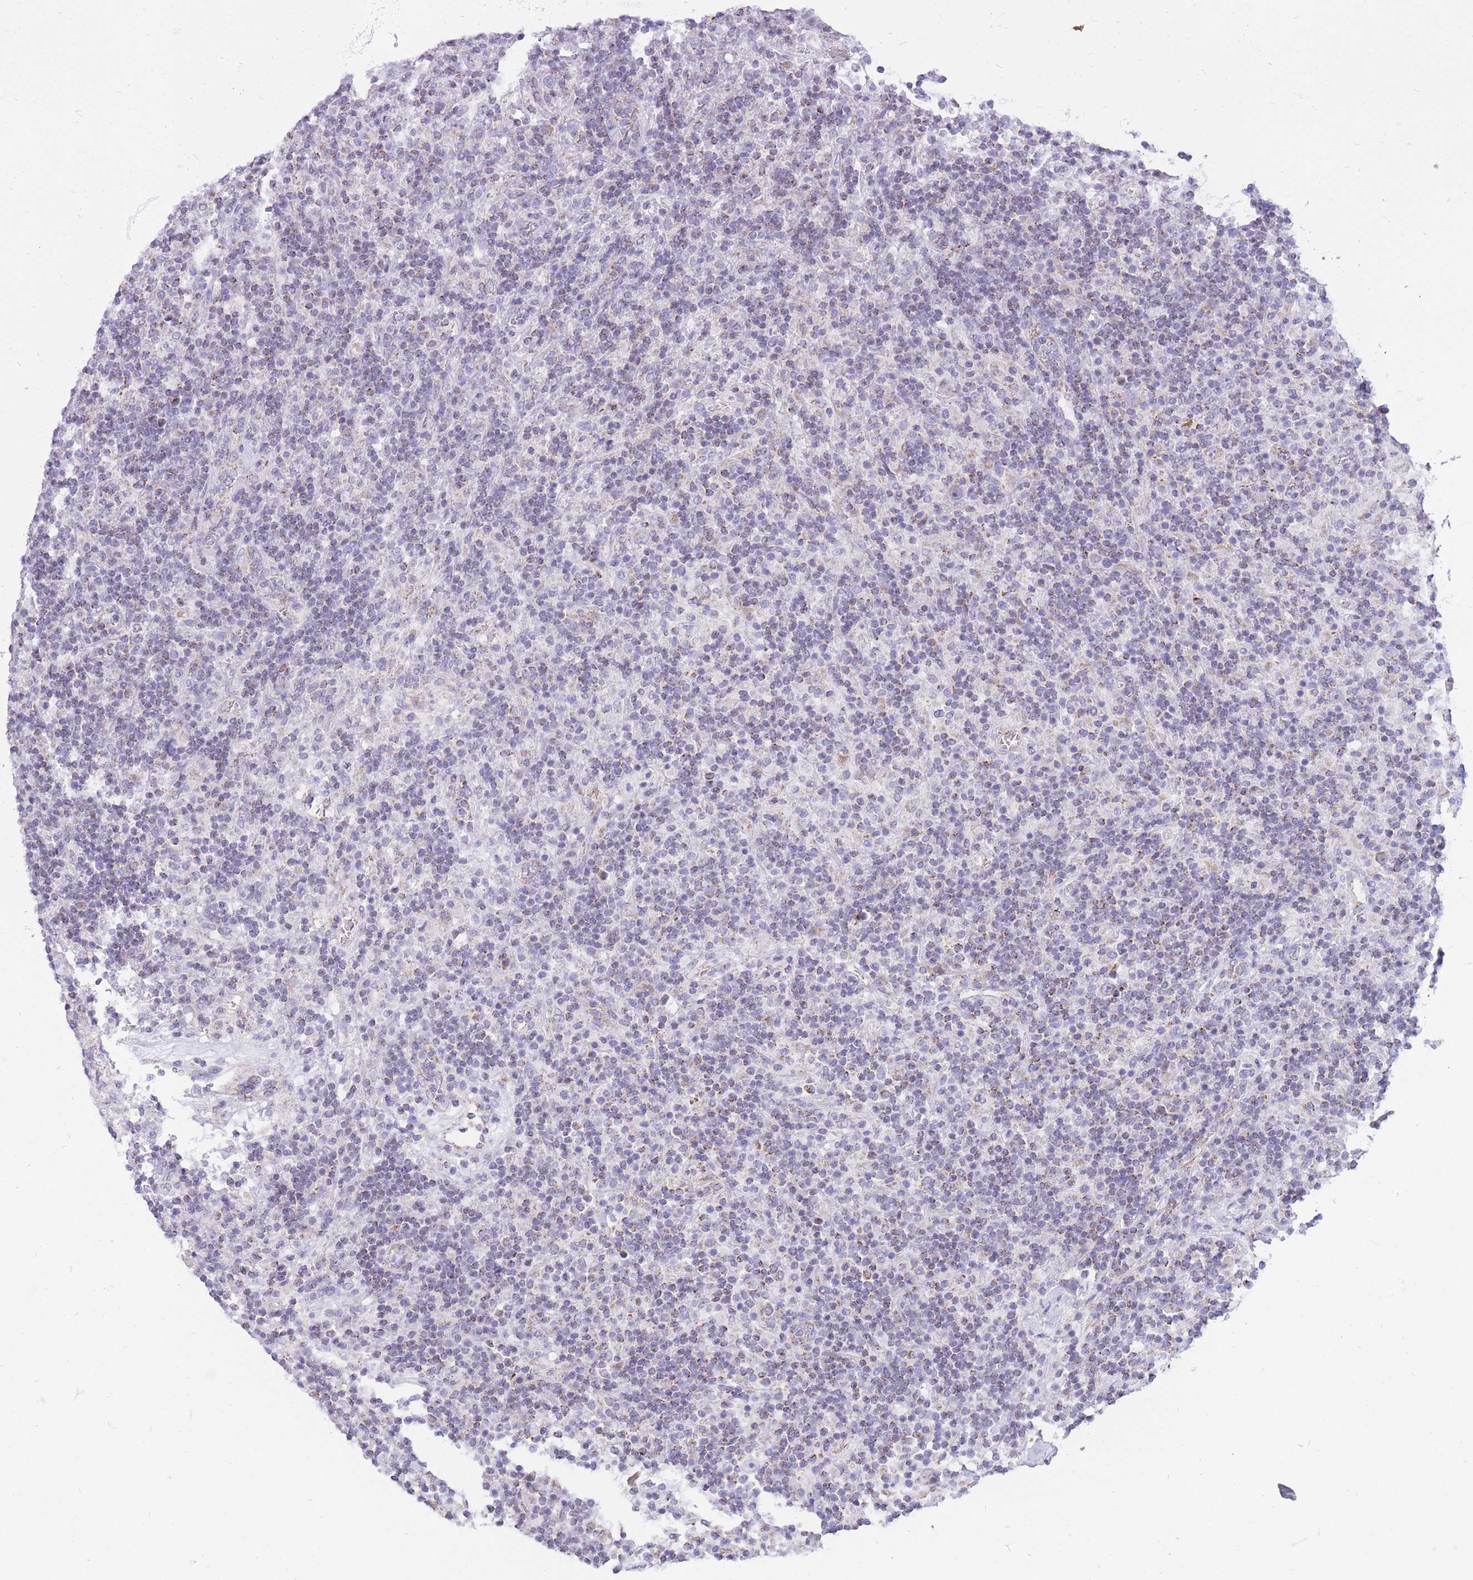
{"staining": {"intensity": "weak", "quantity": "<25%", "location": "cytoplasmic/membranous"}, "tissue": "lymphoma", "cell_type": "Tumor cells", "image_type": "cancer", "snomed": [{"axis": "morphology", "description": "Hodgkin's disease, NOS"}, {"axis": "topography", "description": "Lymph node"}], "caption": "The immunohistochemistry (IHC) image has no significant positivity in tumor cells of Hodgkin's disease tissue. (DAB (3,3'-diaminobenzidine) immunohistochemistry visualized using brightfield microscopy, high magnification).", "gene": "PCSK1", "patient": {"sex": "male", "age": 70}}